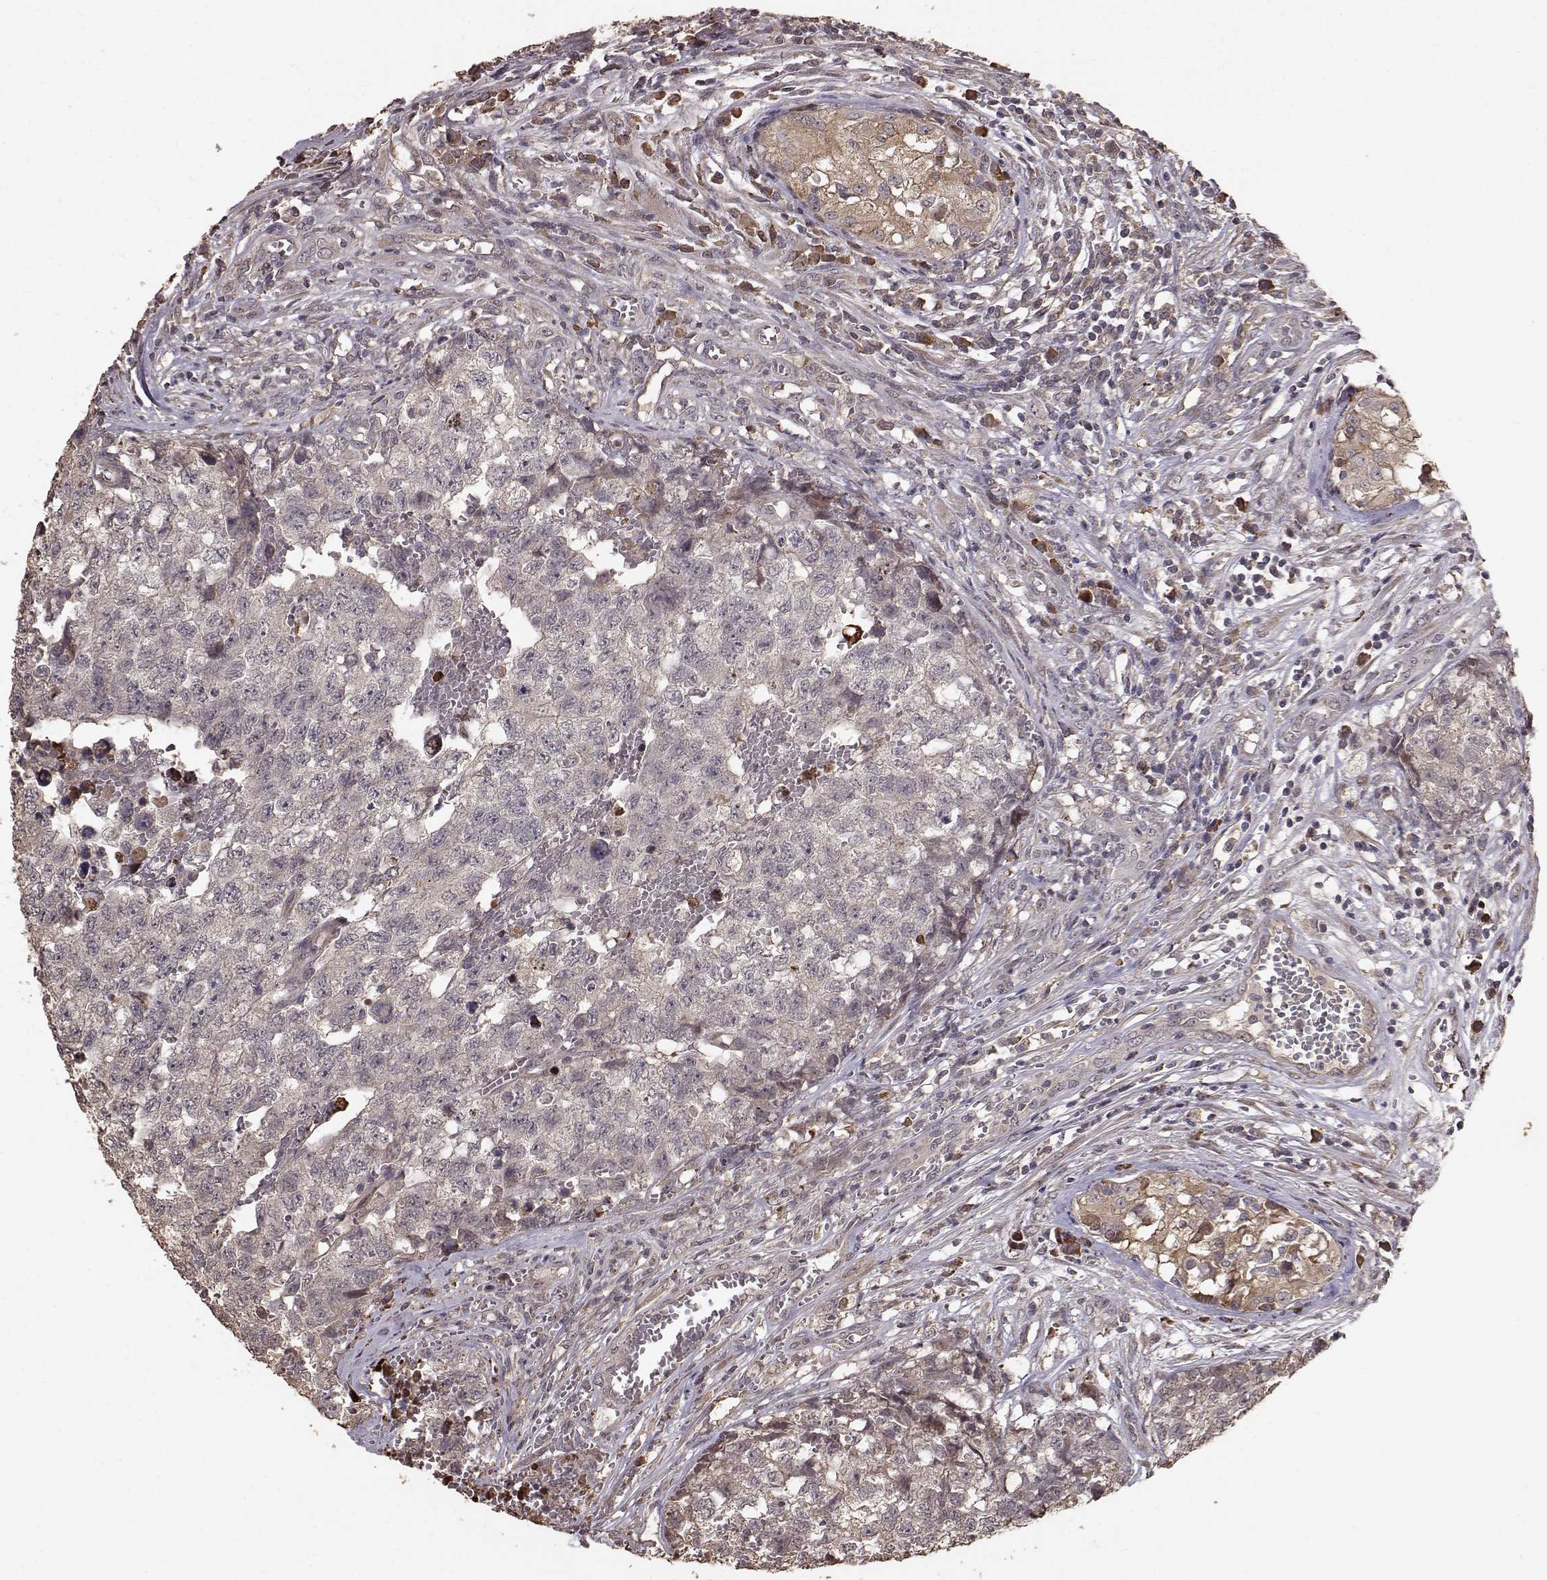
{"staining": {"intensity": "weak", "quantity": ">75%", "location": "cytoplasmic/membranous"}, "tissue": "testis cancer", "cell_type": "Tumor cells", "image_type": "cancer", "snomed": [{"axis": "morphology", "description": "Seminoma, NOS"}, {"axis": "morphology", "description": "Carcinoma, Embryonal, NOS"}, {"axis": "topography", "description": "Testis"}], "caption": "Seminoma (testis) stained with a brown dye demonstrates weak cytoplasmic/membranous positive positivity in about >75% of tumor cells.", "gene": "USP15", "patient": {"sex": "male", "age": 22}}